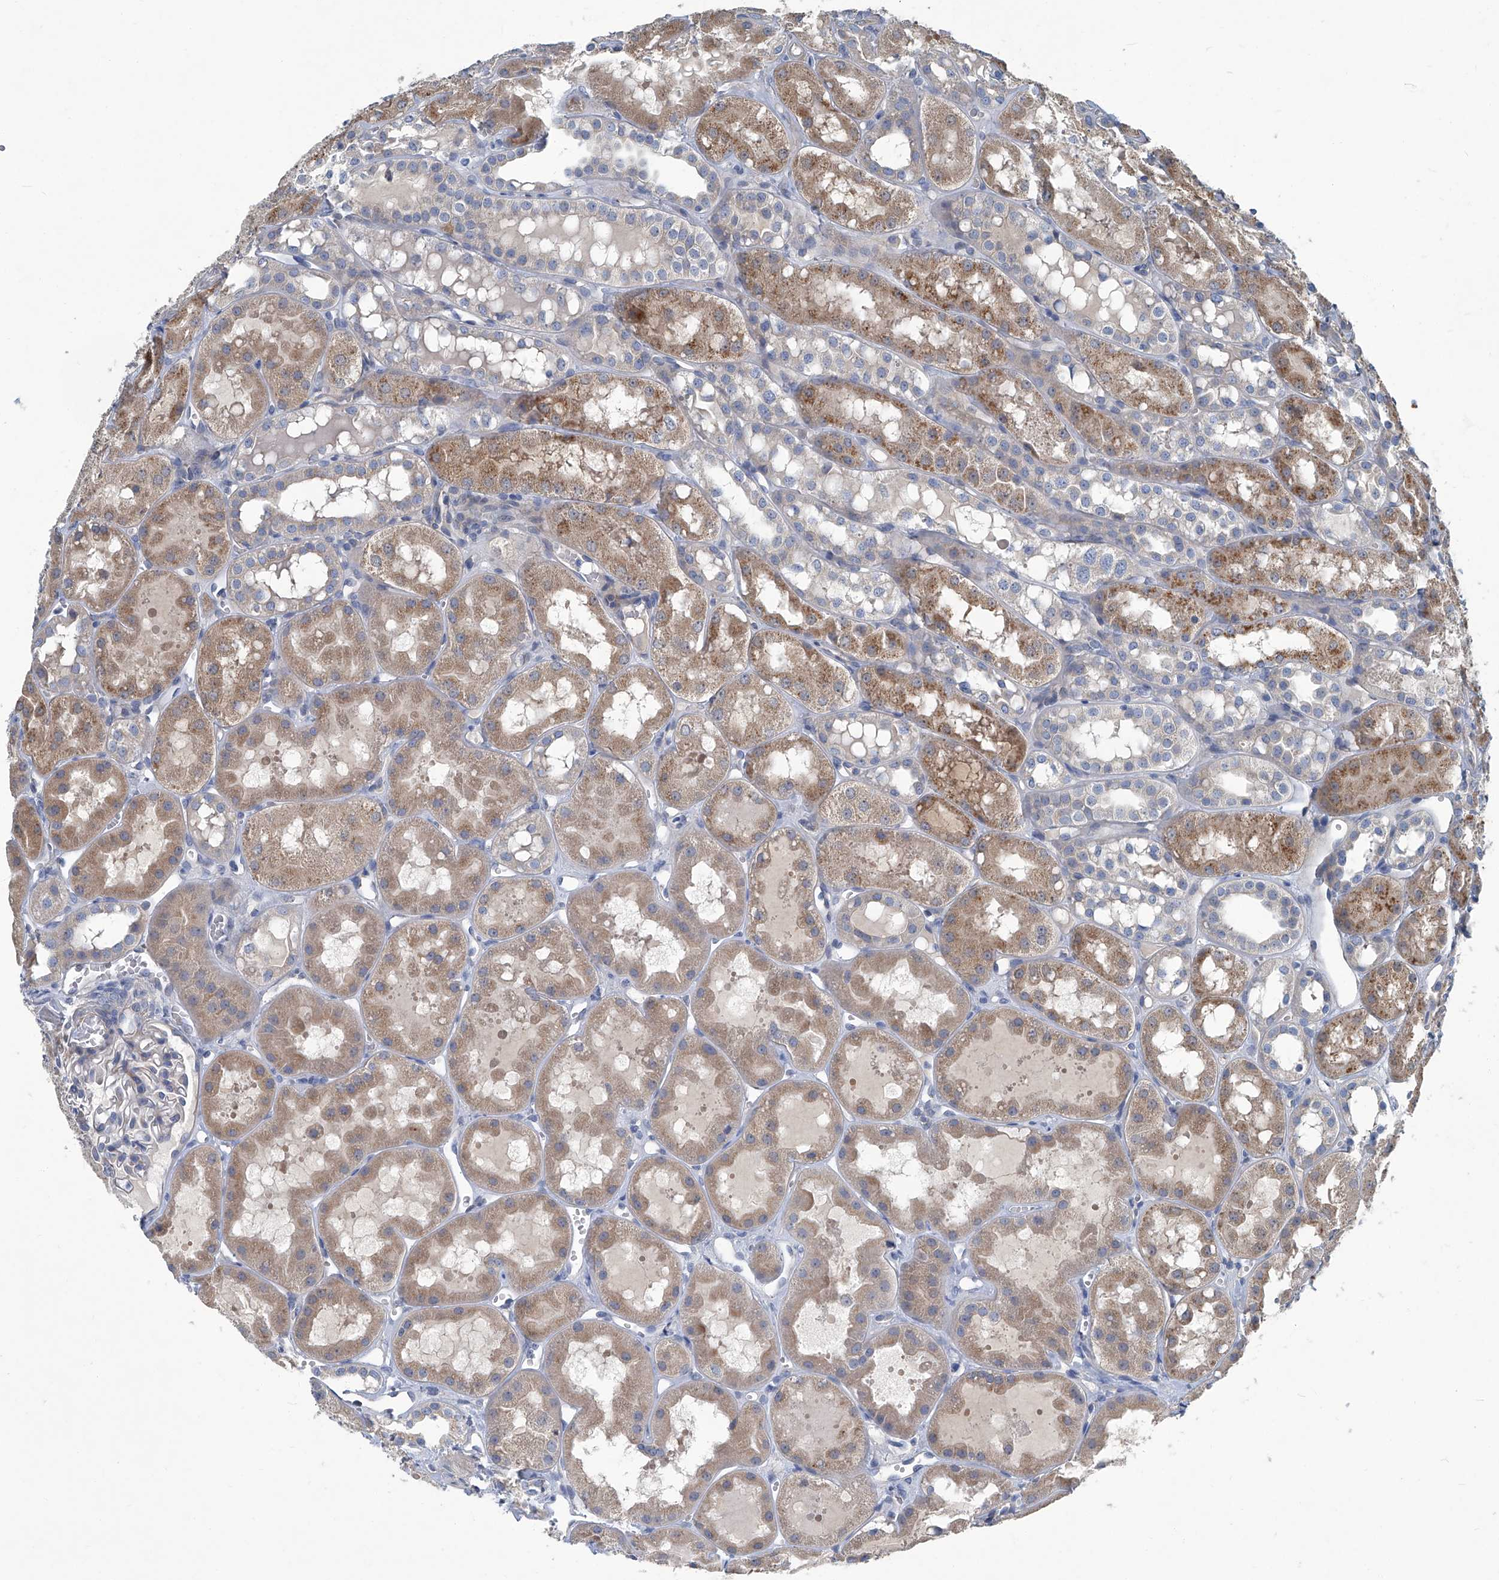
{"staining": {"intensity": "negative", "quantity": "none", "location": "none"}, "tissue": "kidney", "cell_type": "Cells in glomeruli", "image_type": "normal", "snomed": [{"axis": "morphology", "description": "Normal tissue, NOS"}, {"axis": "topography", "description": "Kidney"}], "caption": "Immunohistochemistry micrograph of unremarkable human kidney stained for a protein (brown), which displays no staining in cells in glomeruli. (DAB immunohistochemistry visualized using brightfield microscopy, high magnification).", "gene": "SLC26A11", "patient": {"sex": "male", "age": 16}}